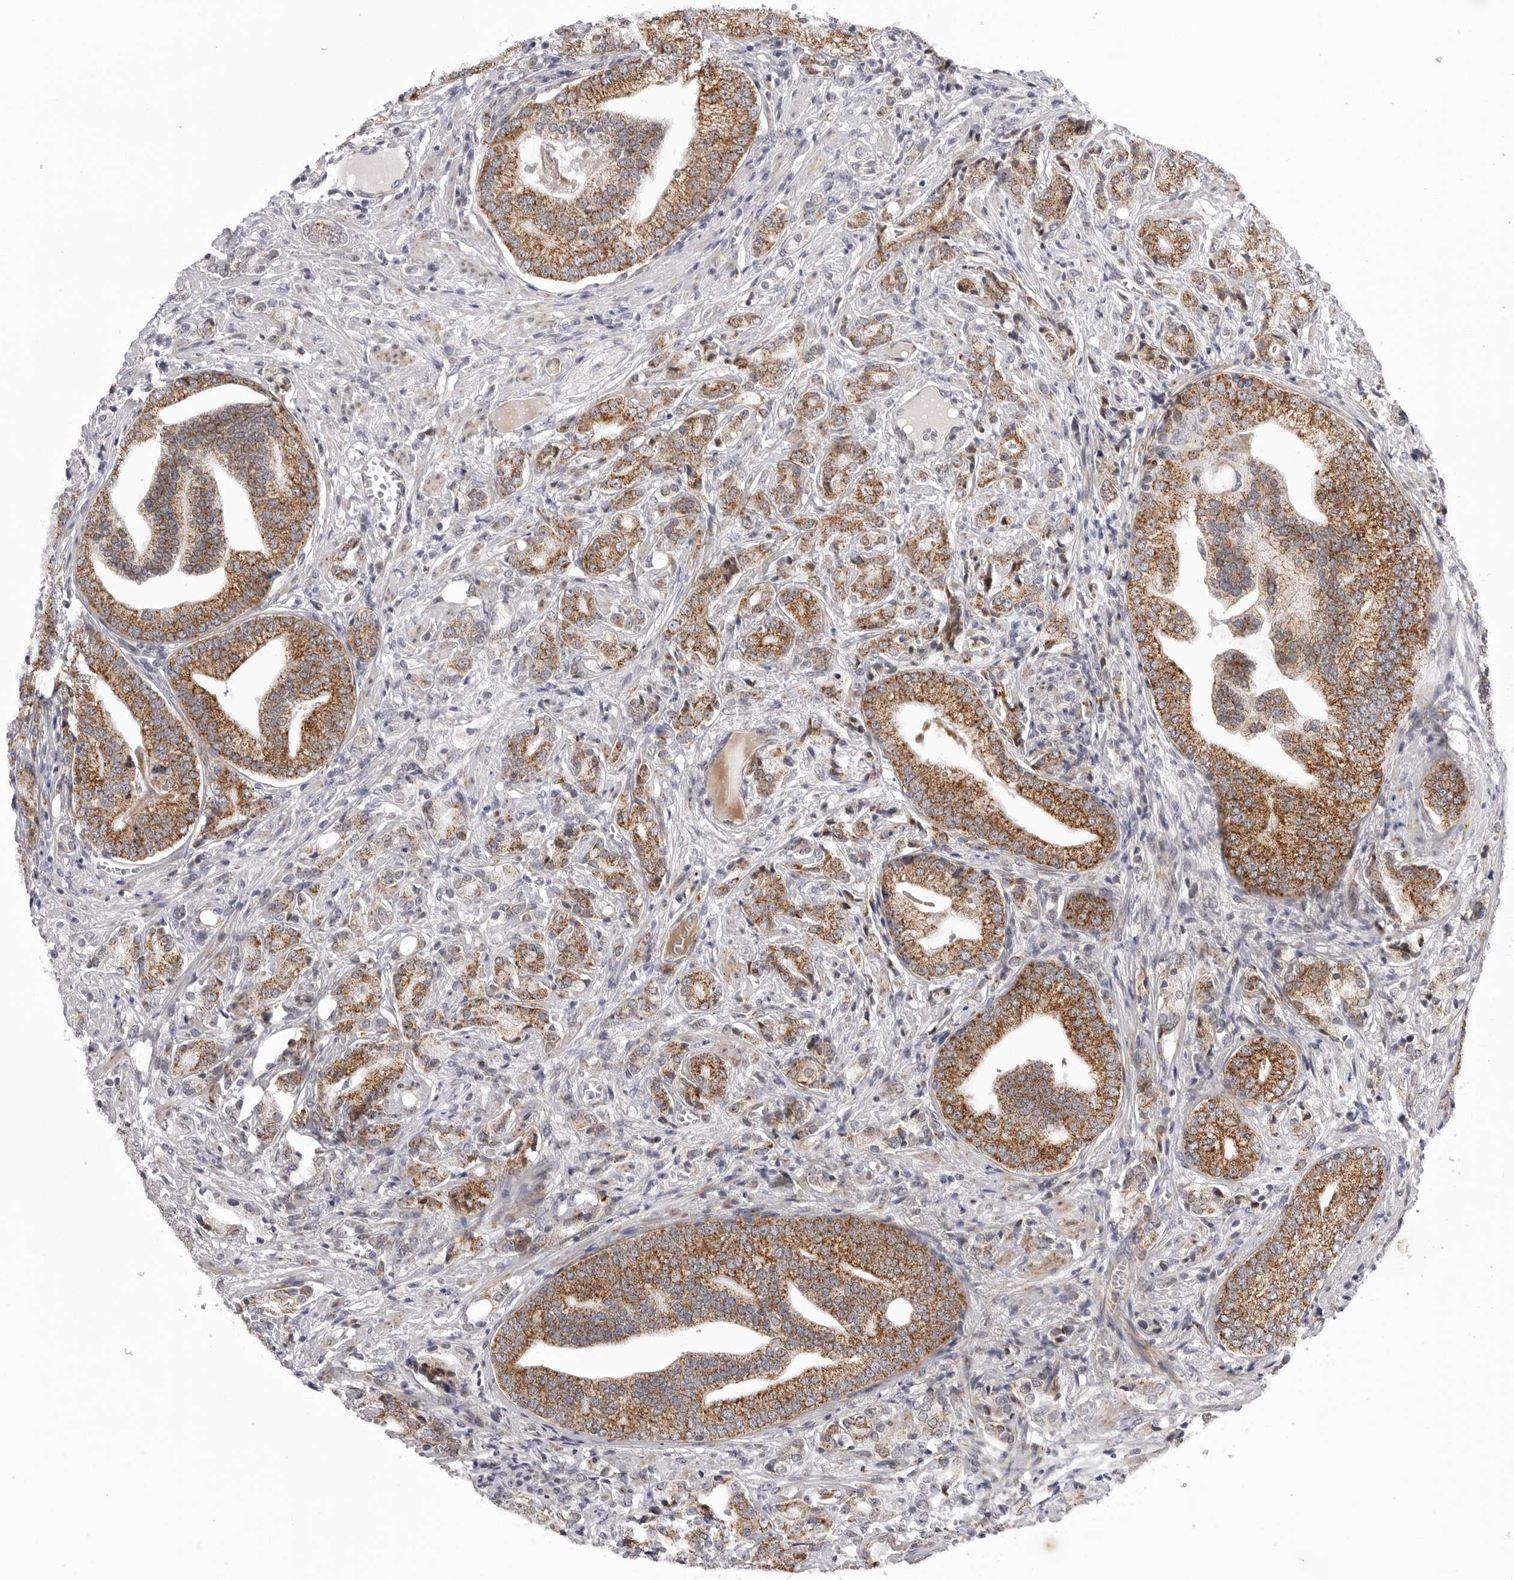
{"staining": {"intensity": "moderate", "quantity": ">75%", "location": "cytoplasmic/membranous"}, "tissue": "prostate cancer", "cell_type": "Tumor cells", "image_type": "cancer", "snomed": [{"axis": "morphology", "description": "Adenocarcinoma, High grade"}, {"axis": "topography", "description": "Prostate"}], "caption": "Approximately >75% of tumor cells in human prostate cancer (high-grade adenocarcinoma) show moderate cytoplasmic/membranous protein positivity as visualized by brown immunohistochemical staining.", "gene": "CDK20", "patient": {"sex": "male", "age": 57}}